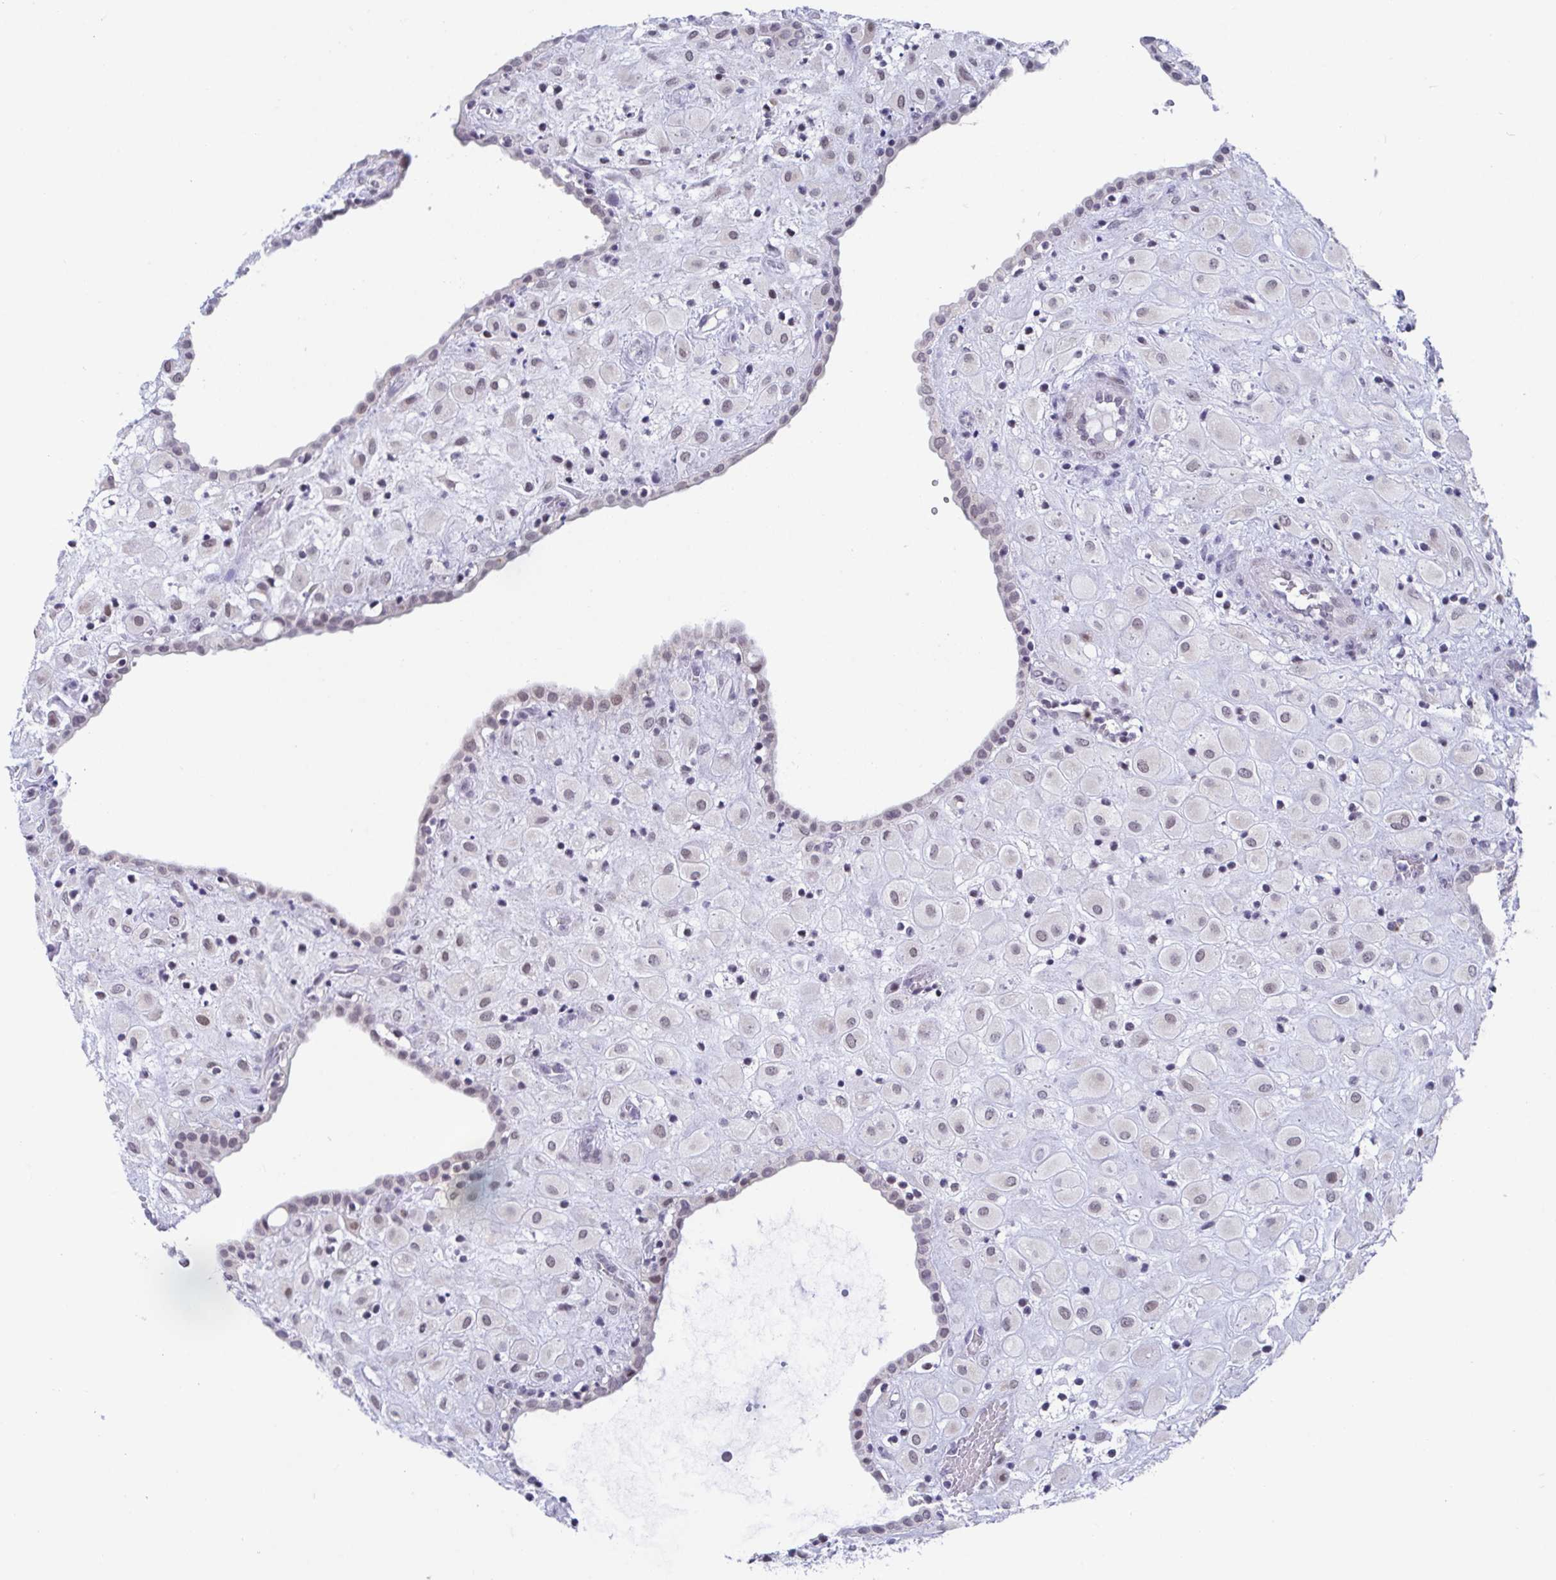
{"staining": {"intensity": "weak", "quantity": ">75%", "location": "nuclear"}, "tissue": "placenta", "cell_type": "Decidual cells", "image_type": "normal", "snomed": [{"axis": "morphology", "description": "Normal tissue, NOS"}, {"axis": "topography", "description": "Placenta"}], "caption": "The micrograph reveals staining of benign placenta, revealing weak nuclear protein staining (brown color) within decidual cells.", "gene": "WDR72", "patient": {"sex": "female", "age": 24}}